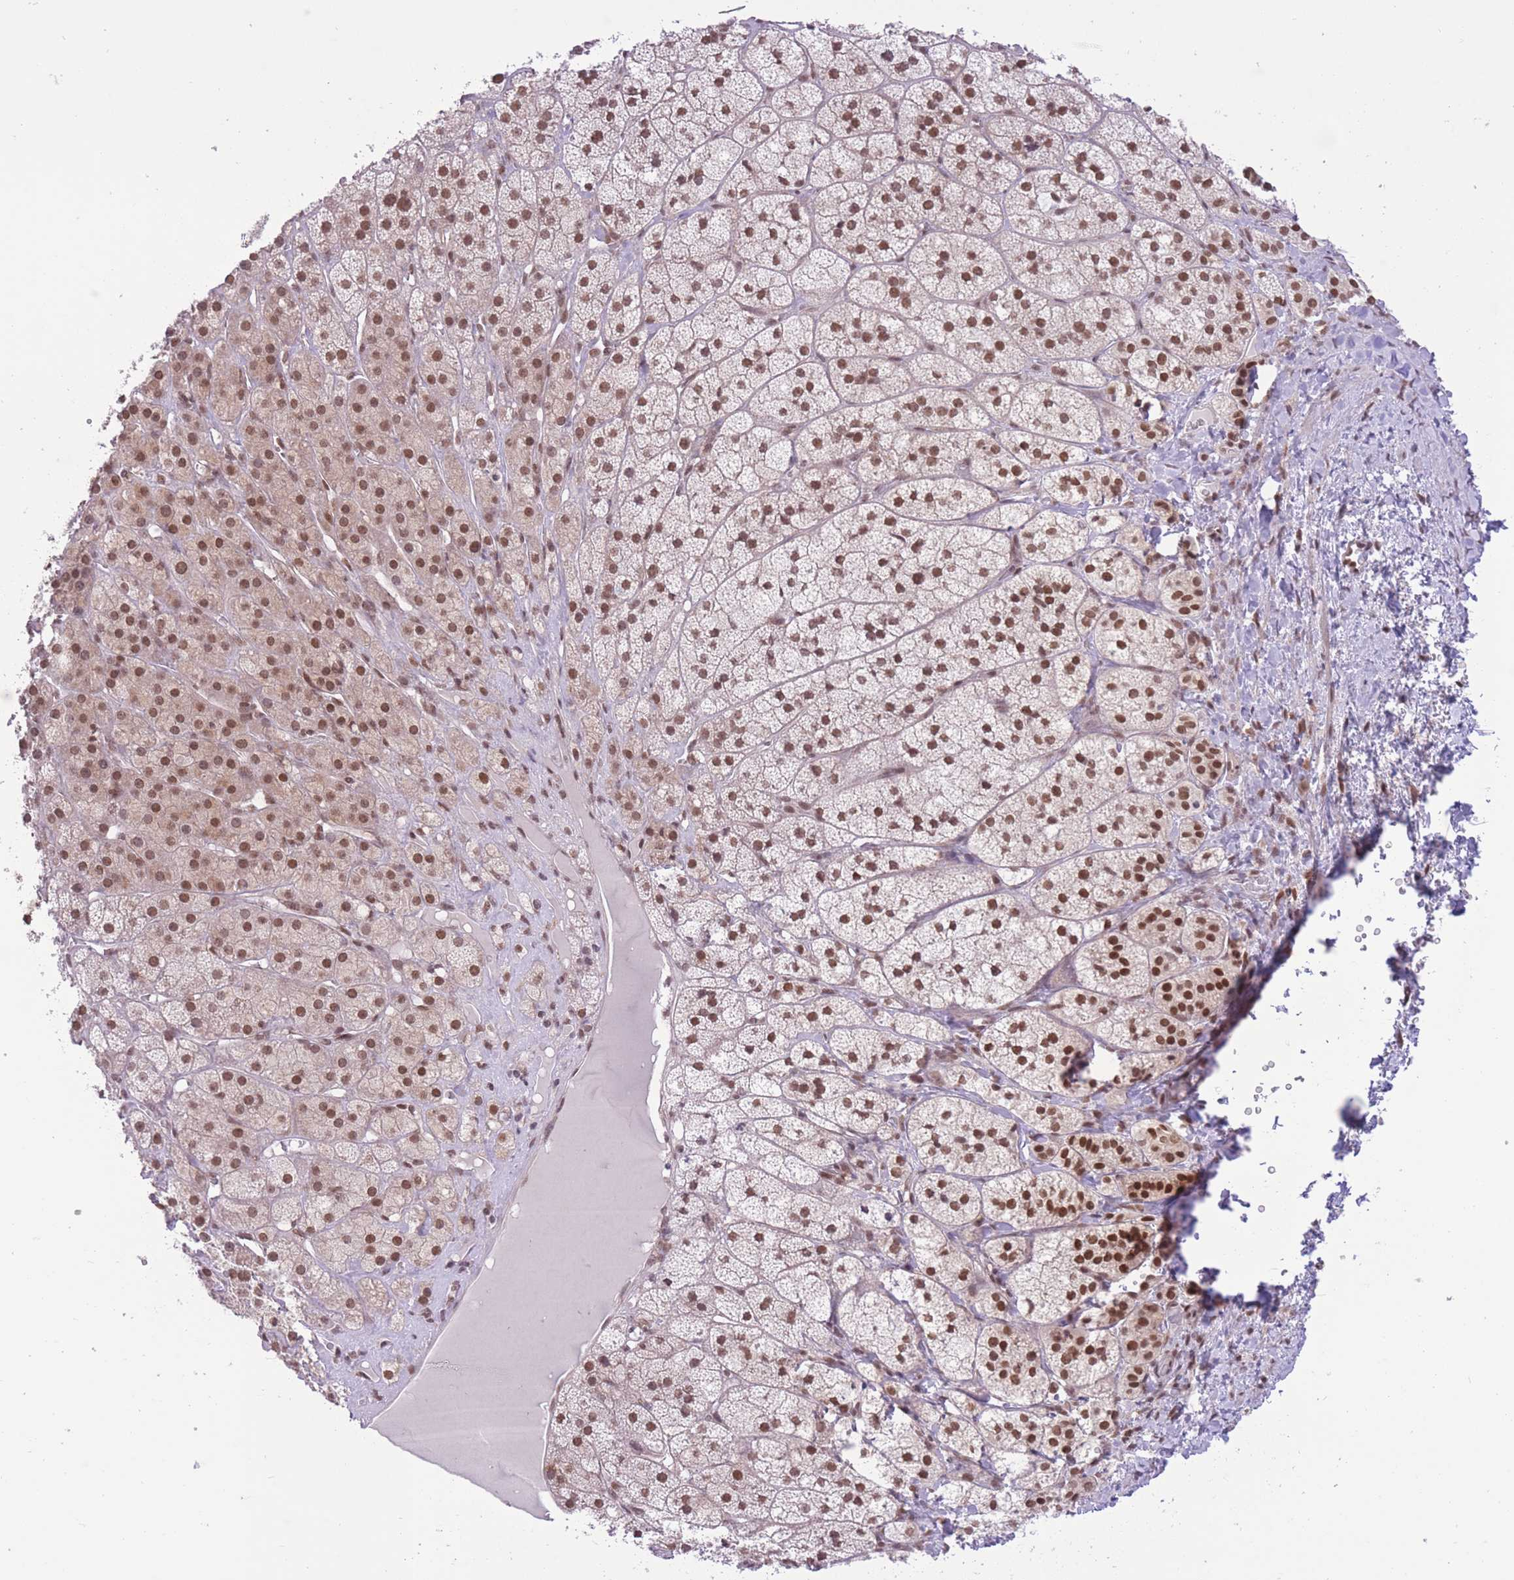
{"staining": {"intensity": "moderate", "quantity": ">75%", "location": "nuclear"}, "tissue": "adrenal gland", "cell_type": "Glandular cells", "image_type": "normal", "snomed": [{"axis": "morphology", "description": "Normal tissue, NOS"}, {"axis": "topography", "description": "Adrenal gland"}], "caption": "Immunohistochemical staining of normal human adrenal gland shows >75% levels of moderate nuclear protein expression in about >75% of glandular cells.", "gene": "ZBED5", "patient": {"sex": "female", "age": 52}}